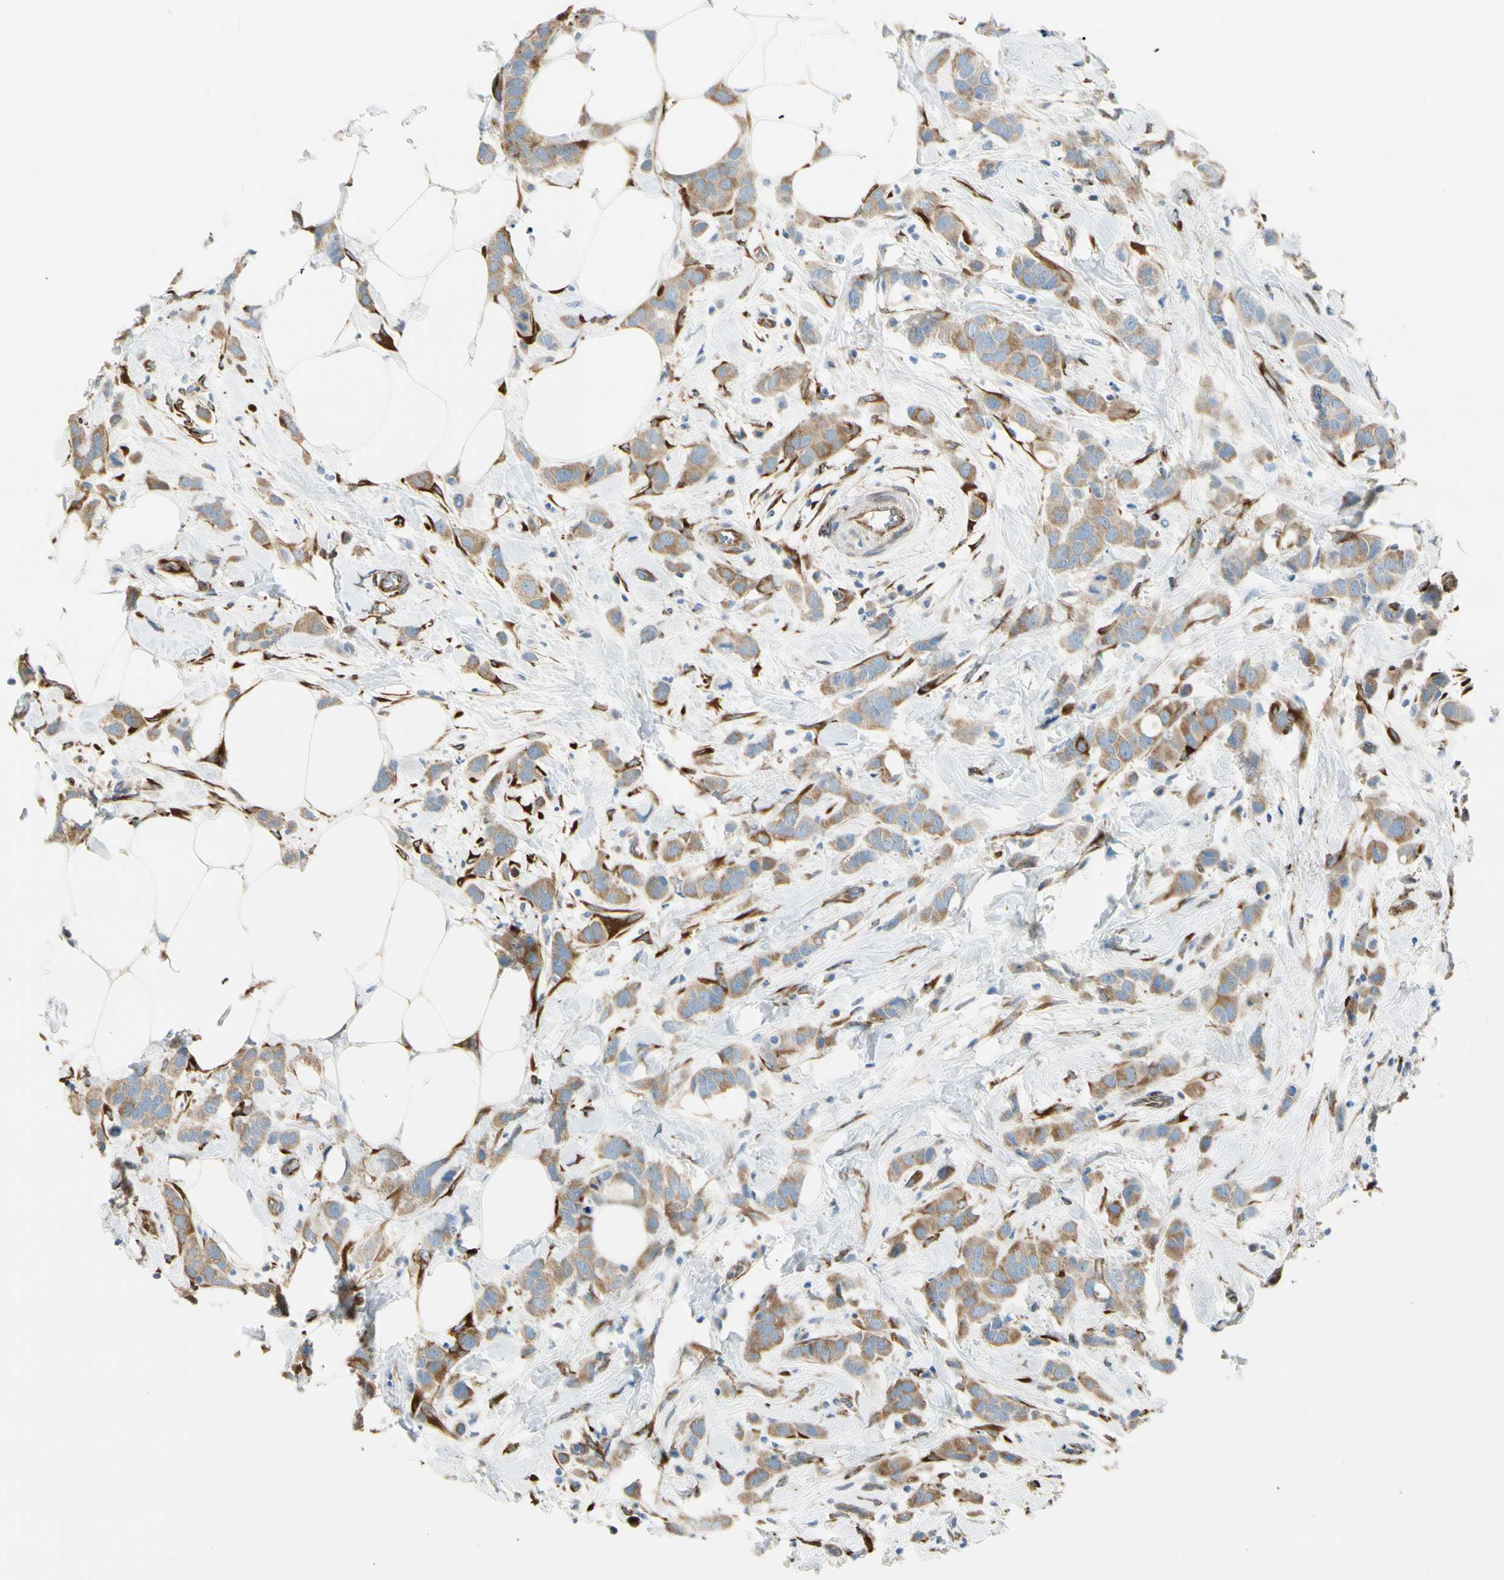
{"staining": {"intensity": "weak", "quantity": ">75%", "location": "cytoplasmic/membranous"}, "tissue": "breast cancer", "cell_type": "Tumor cells", "image_type": "cancer", "snomed": [{"axis": "morphology", "description": "Normal tissue, NOS"}, {"axis": "morphology", "description": "Duct carcinoma"}, {"axis": "topography", "description": "Breast"}], "caption": "Tumor cells display low levels of weak cytoplasmic/membranous staining in approximately >75% of cells in breast cancer.", "gene": "FKBP7", "patient": {"sex": "female", "age": 50}}